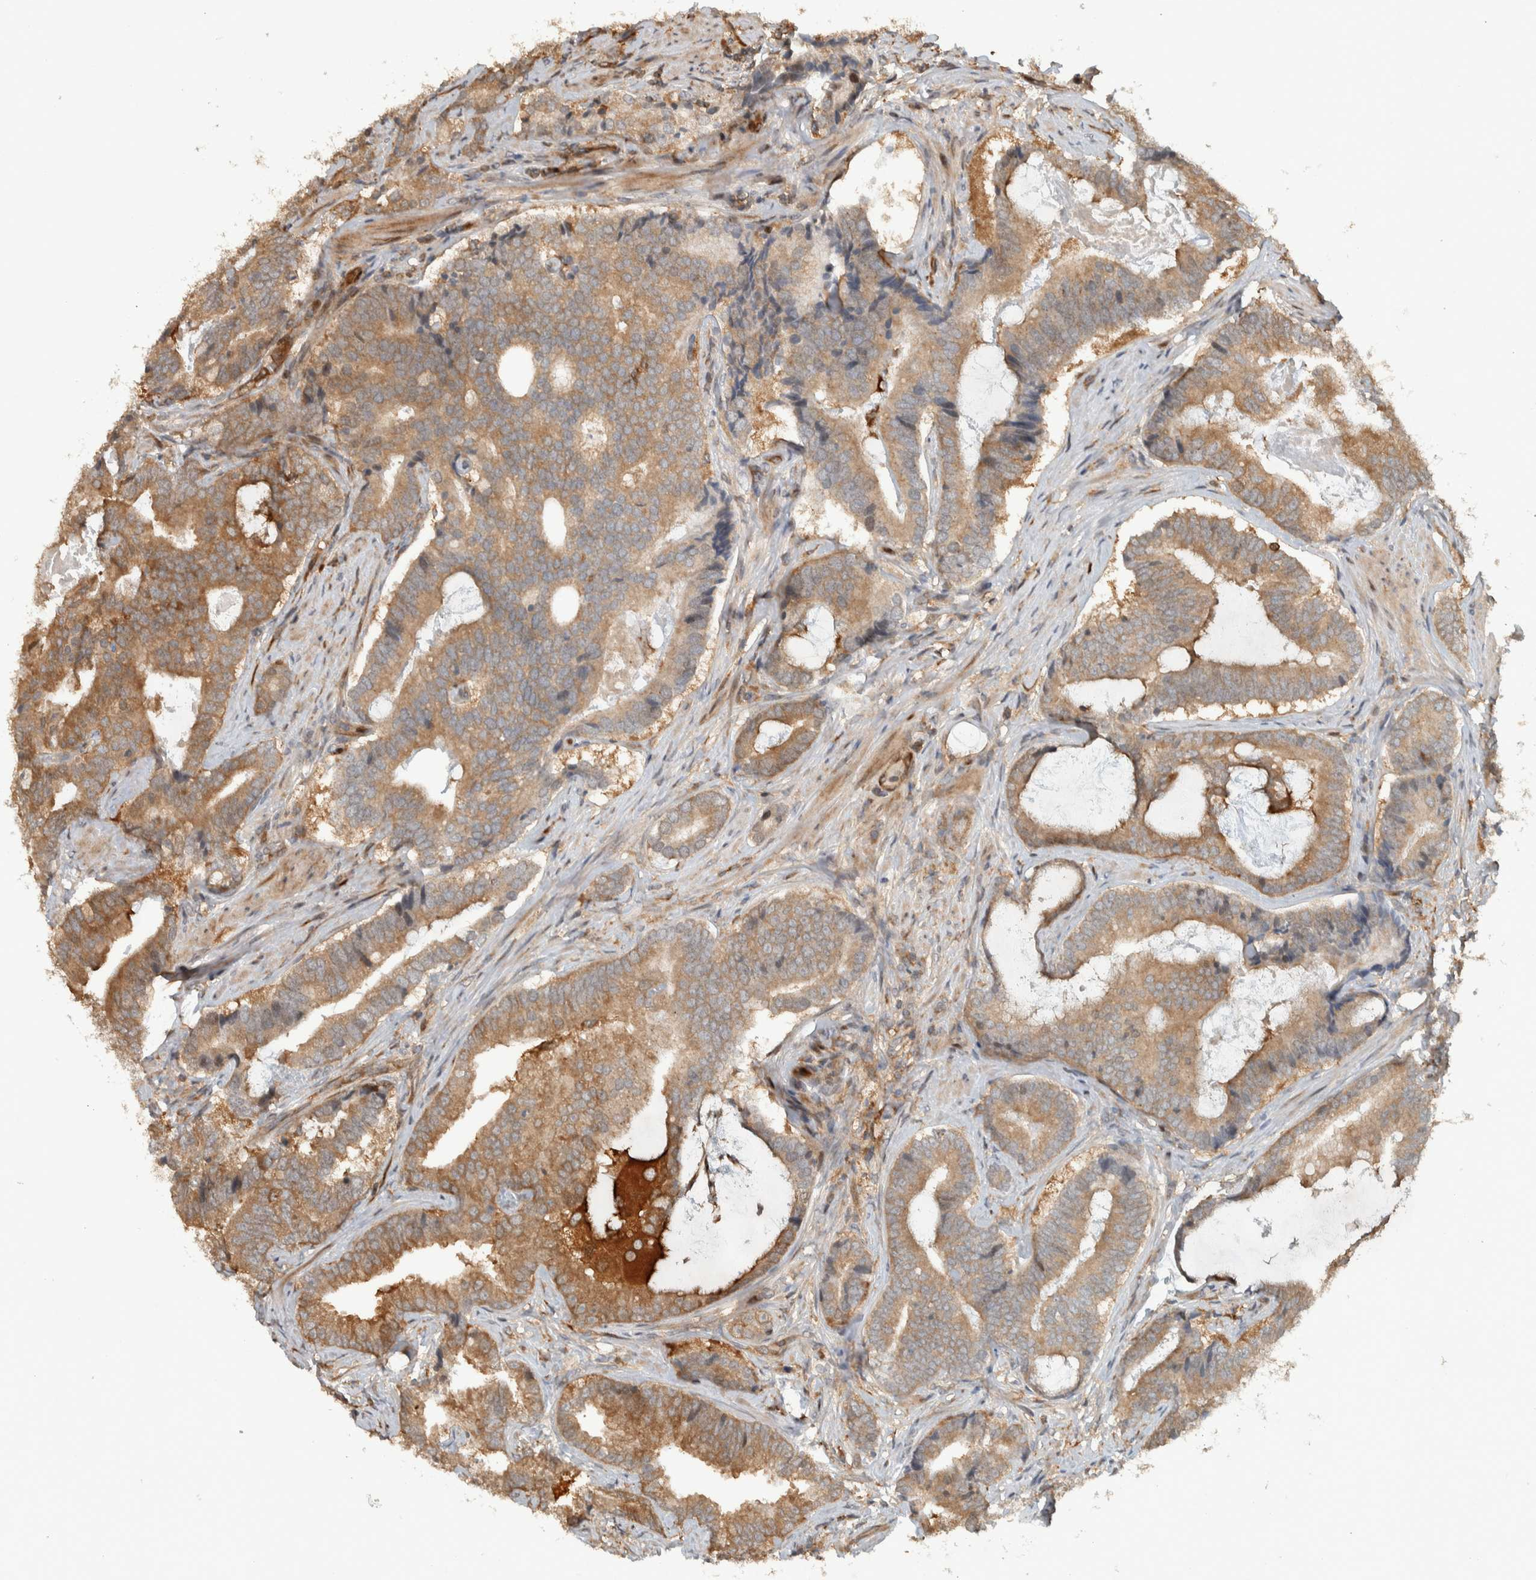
{"staining": {"intensity": "moderate", "quantity": ">75%", "location": "cytoplasmic/membranous"}, "tissue": "prostate cancer", "cell_type": "Tumor cells", "image_type": "cancer", "snomed": [{"axis": "morphology", "description": "Adenocarcinoma, High grade"}, {"axis": "topography", "description": "Prostate"}], "caption": "Human prostate adenocarcinoma (high-grade) stained for a protein (brown) exhibits moderate cytoplasmic/membranous positive staining in approximately >75% of tumor cells.", "gene": "CNTROB", "patient": {"sex": "male", "age": 55}}